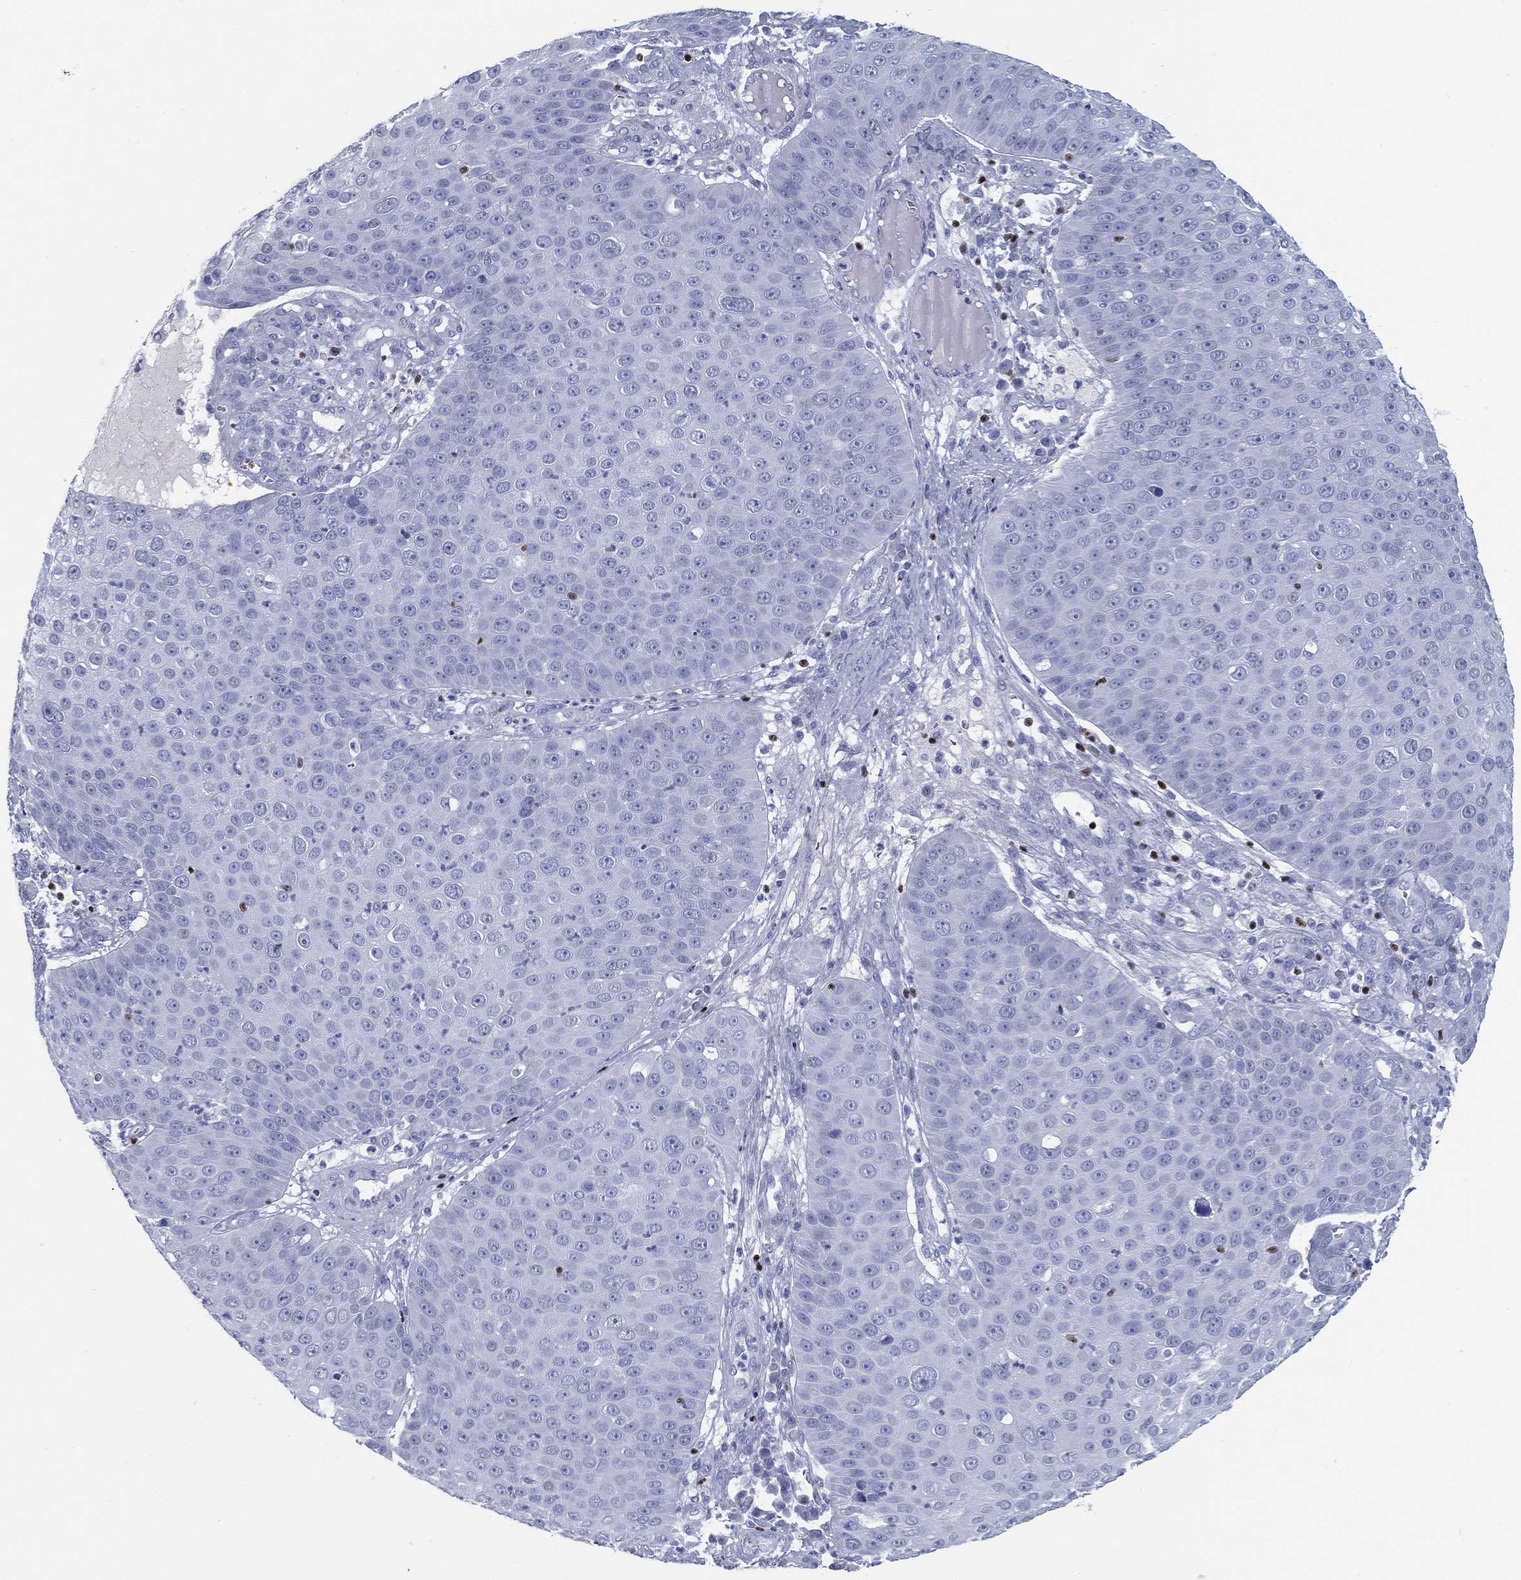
{"staining": {"intensity": "negative", "quantity": "none", "location": "none"}, "tissue": "skin cancer", "cell_type": "Tumor cells", "image_type": "cancer", "snomed": [{"axis": "morphology", "description": "Squamous cell carcinoma, NOS"}, {"axis": "topography", "description": "Skin"}], "caption": "Immunohistochemistry image of neoplastic tissue: skin cancer stained with DAB (3,3'-diaminobenzidine) exhibits no significant protein staining in tumor cells.", "gene": "PYHIN1", "patient": {"sex": "male", "age": 71}}